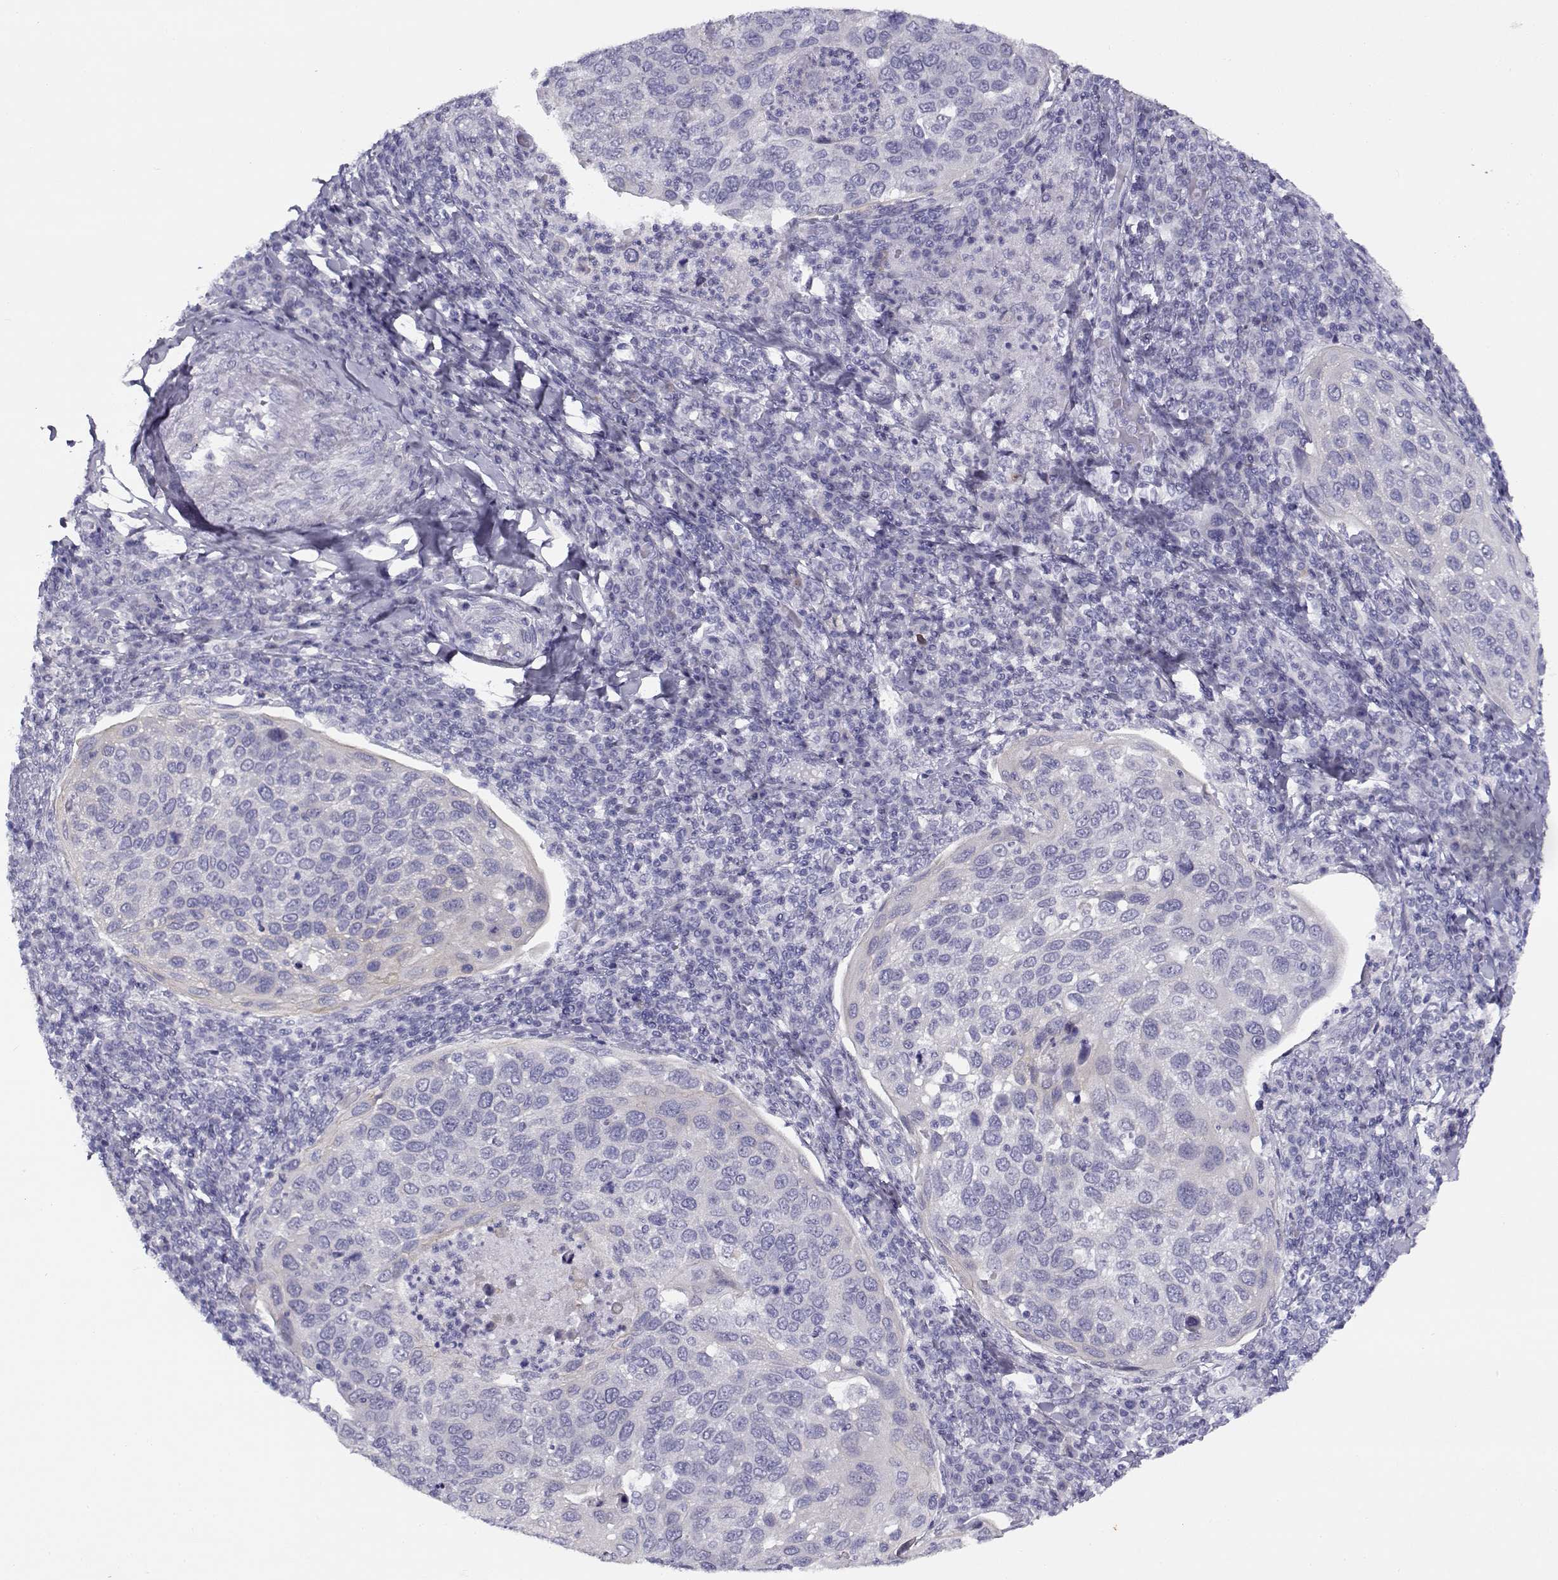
{"staining": {"intensity": "negative", "quantity": "none", "location": "none"}, "tissue": "cervical cancer", "cell_type": "Tumor cells", "image_type": "cancer", "snomed": [{"axis": "morphology", "description": "Squamous cell carcinoma, NOS"}, {"axis": "topography", "description": "Cervix"}], "caption": "Tumor cells show no significant protein staining in cervical squamous cell carcinoma.", "gene": "CREB3L3", "patient": {"sex": "female", "age": 54}}